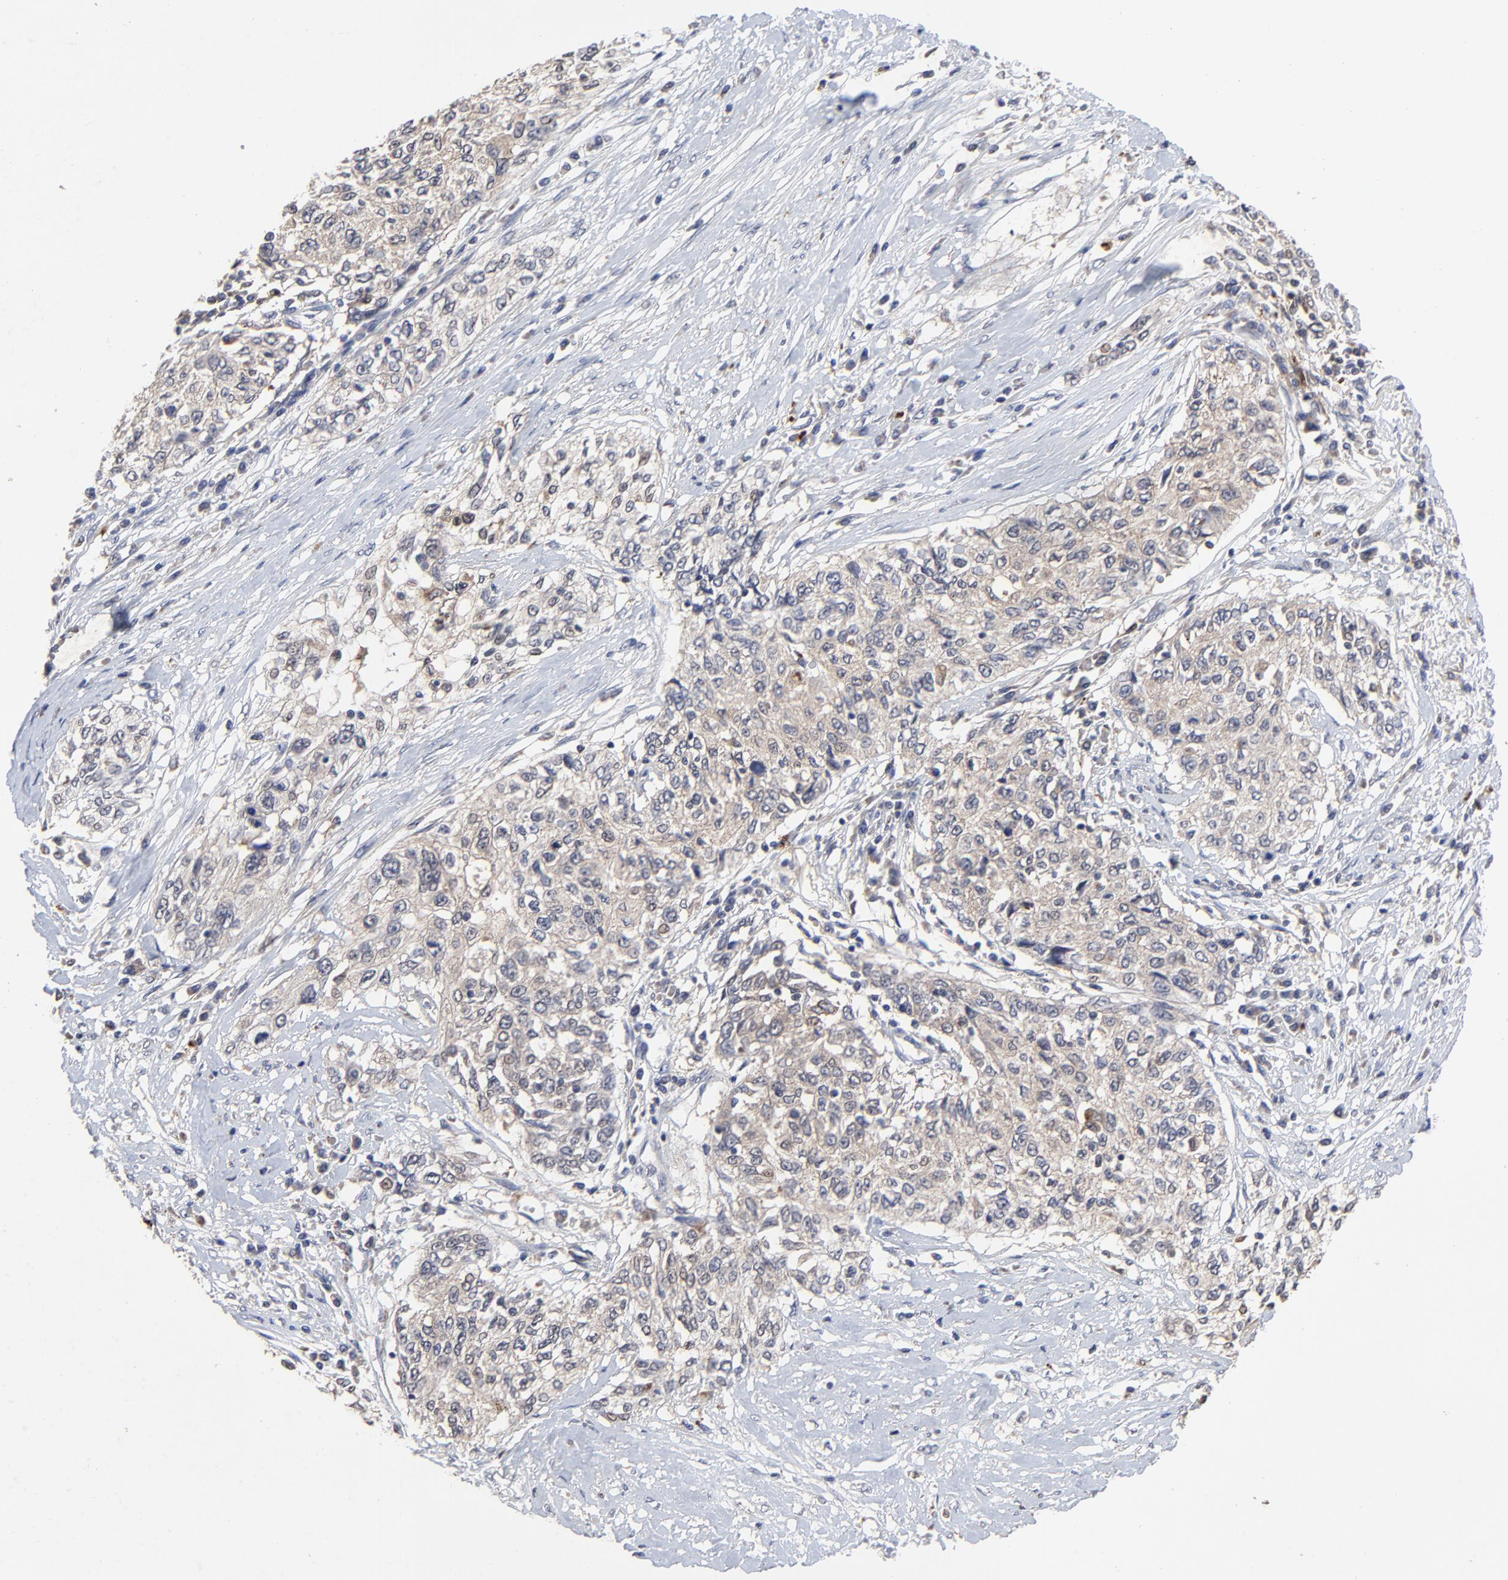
{"staining": {"intensity": "weak", "quantity": ">75%", "location": "cytoplasmic/membranous"}, "tissue": "cervical cancer", "cell_type": "Tumor cells", "image_type": "cancer", "snomed": [{"axis": "morphology", "description": "Squamous cell carcinoma, NOS"}, {"axis": "topography", "description": "Cervix"}], "caption": "There is low levels of weak cytoplasmic/membranous staining in tumor cells of squamous cell carcinoma (cervical), as demonstrated by immunohistochemical staining (brown color).", "gene": "LGALS3", "patient": {"sex": "female", "age": 57}}